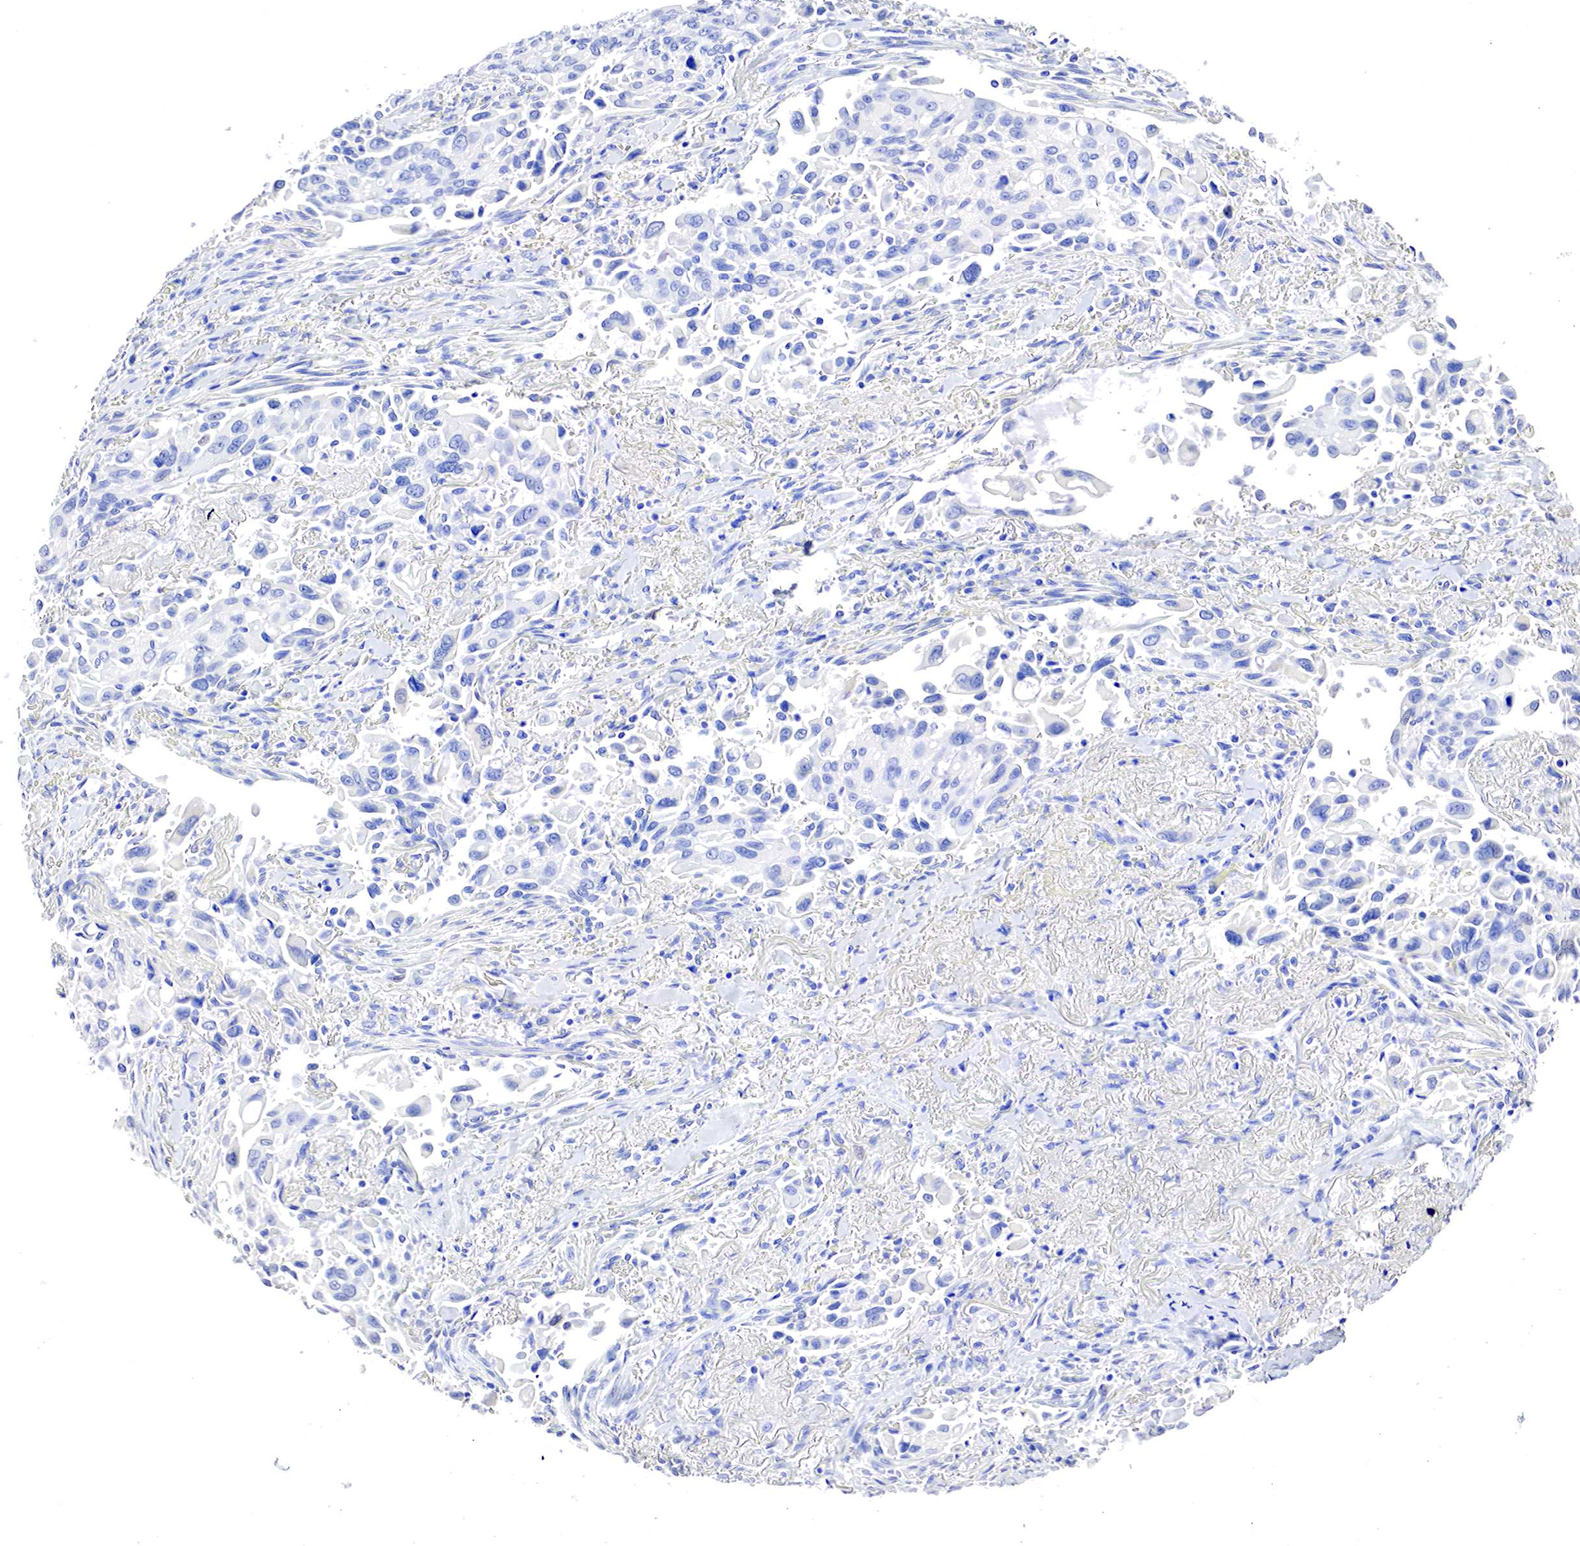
{"staining": {"intensity": "negative", "quantity": "none", "location": "none"}, "tissue": "lung cancer", "cell_type": "Tumor cells", "image_type": "cancer", "snomed": [{"axis": "morphology", "description": "Adenocarcinoma, NOS"}, {"axis": "topography", "description": "Lung"}], "caption": "Immunohistochemistry photomicrograph of lung cancer stained for a protein (brown), which reveals no staining in tumor cells.", "gene": "OTC", "patient": {"sex": "male", "age": 68}}